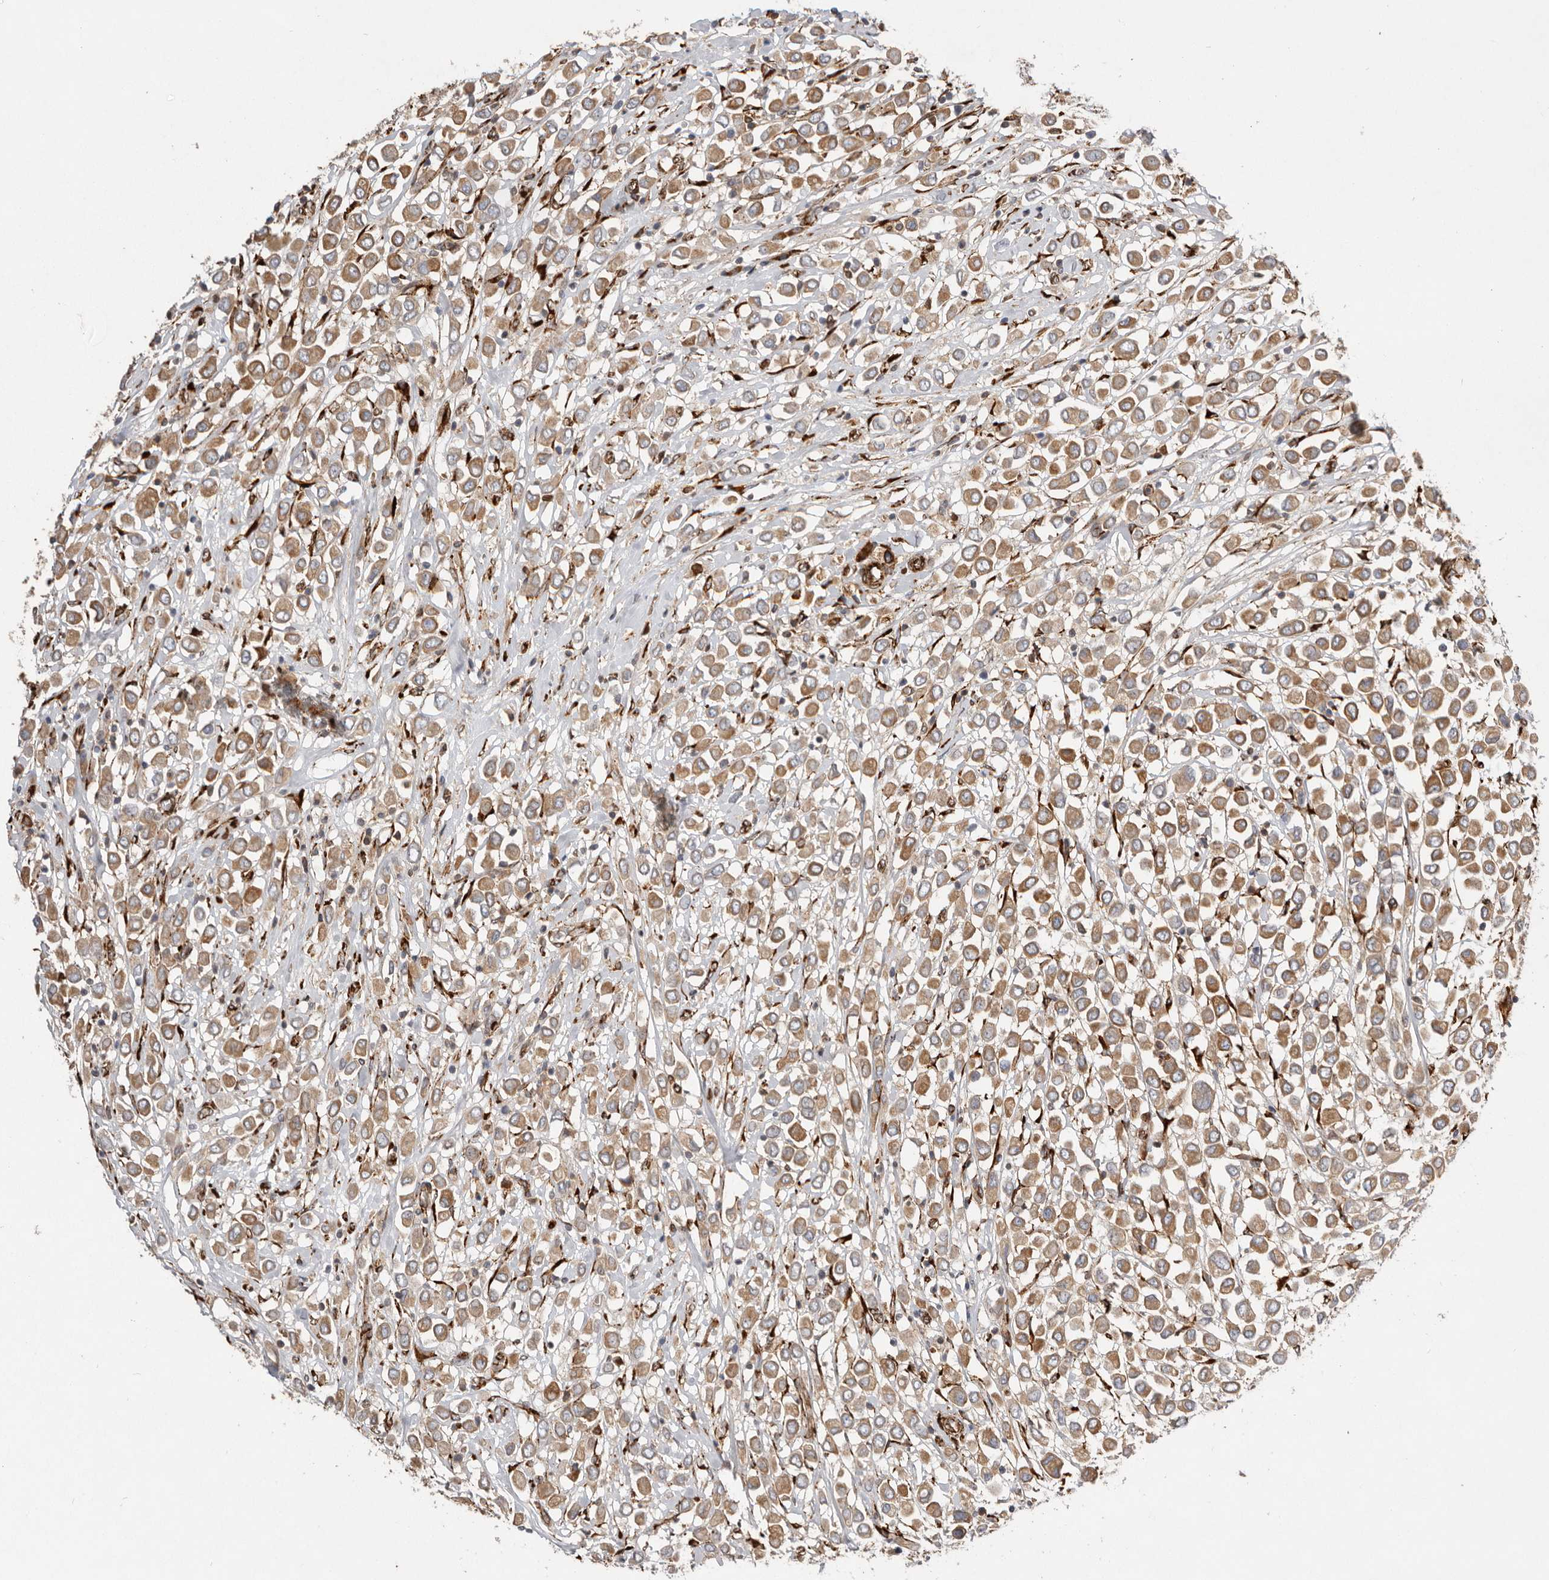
{"staining": {"intensity": "moderate", "quantity": ">75%", "location": "cytoplasmic/membranous"}, "tissue": "breast cancer", "cell_type": "Tumor cells", "image_type": "cancer", "snomed": [{"axis": "morphology", "description": "Duct carcinoma"}, {"axis": "topography", "description": "Breast"}], "caption": "Brown immunohistochemical staining in breast cancer exhibits moderate cytoplasmic/membranous staining in about >75% of tumor cells.", "gene": "WDTC1", "patient": {"sex": "female", "age": 61}}